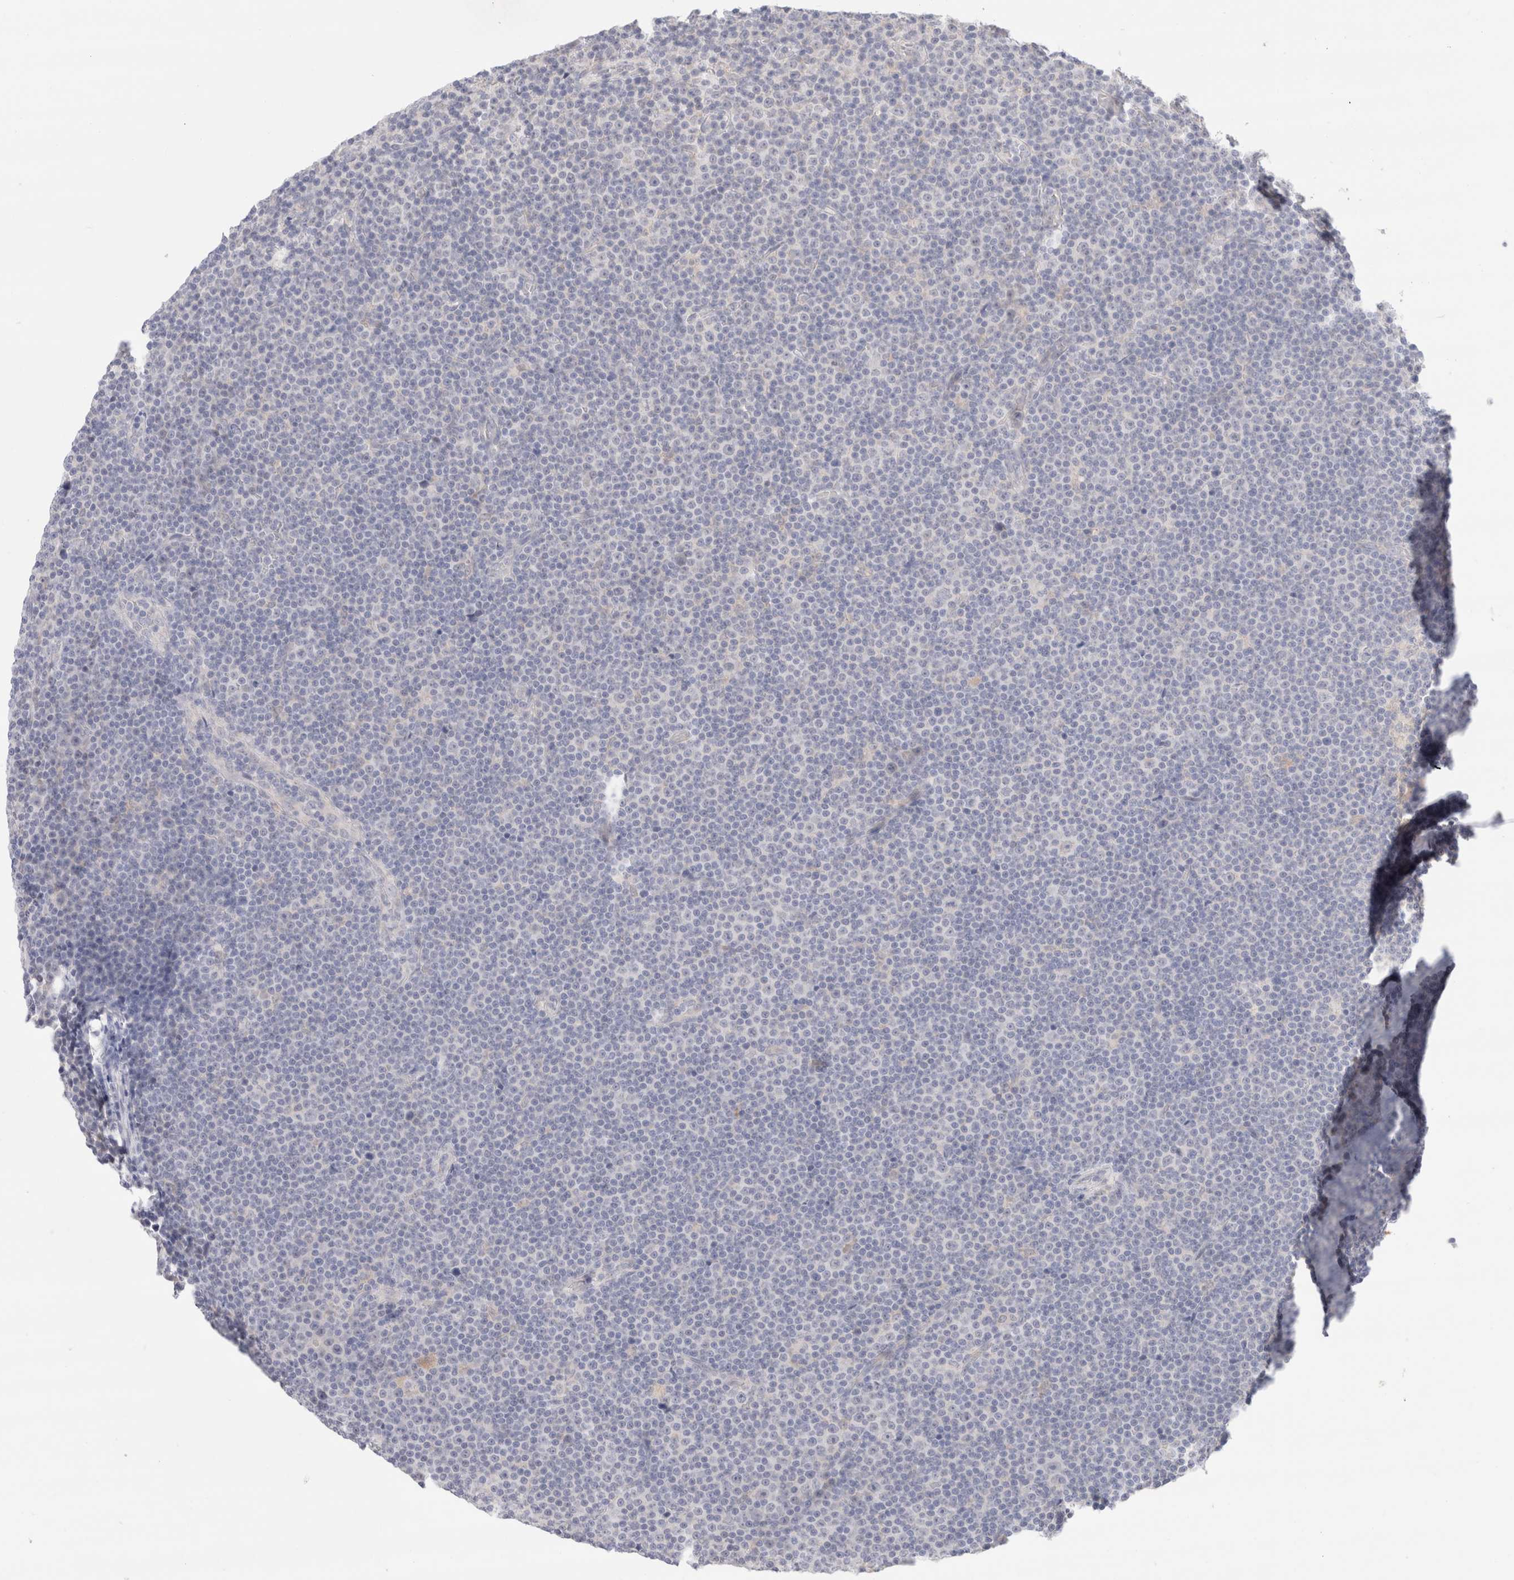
{"staining": {"intensity": "negative", "quantity": "none", "location": "none"}, "tissue": "lymphoma", "cell_type": "Tumor cells", "image_type": "cancer", "snomed": [{"axis": "morphology", "description": "Malignant lymphoma, non-Hodgkin's type, Low grade"}, {"axis": "topography", "description": "Lymph node"}], "caption": "Low-grade malignant lymphoma, non-Hodgkin's type was stained to show a protein in brown. There is no significant expression in tumor cells. (Stains: DAB IHC with hematoxylin counter stain, Microscopy: brightfield microscopy at high magnification).", "gene": "SPATA20", "patient": {"sex": "female", "age": 67}}